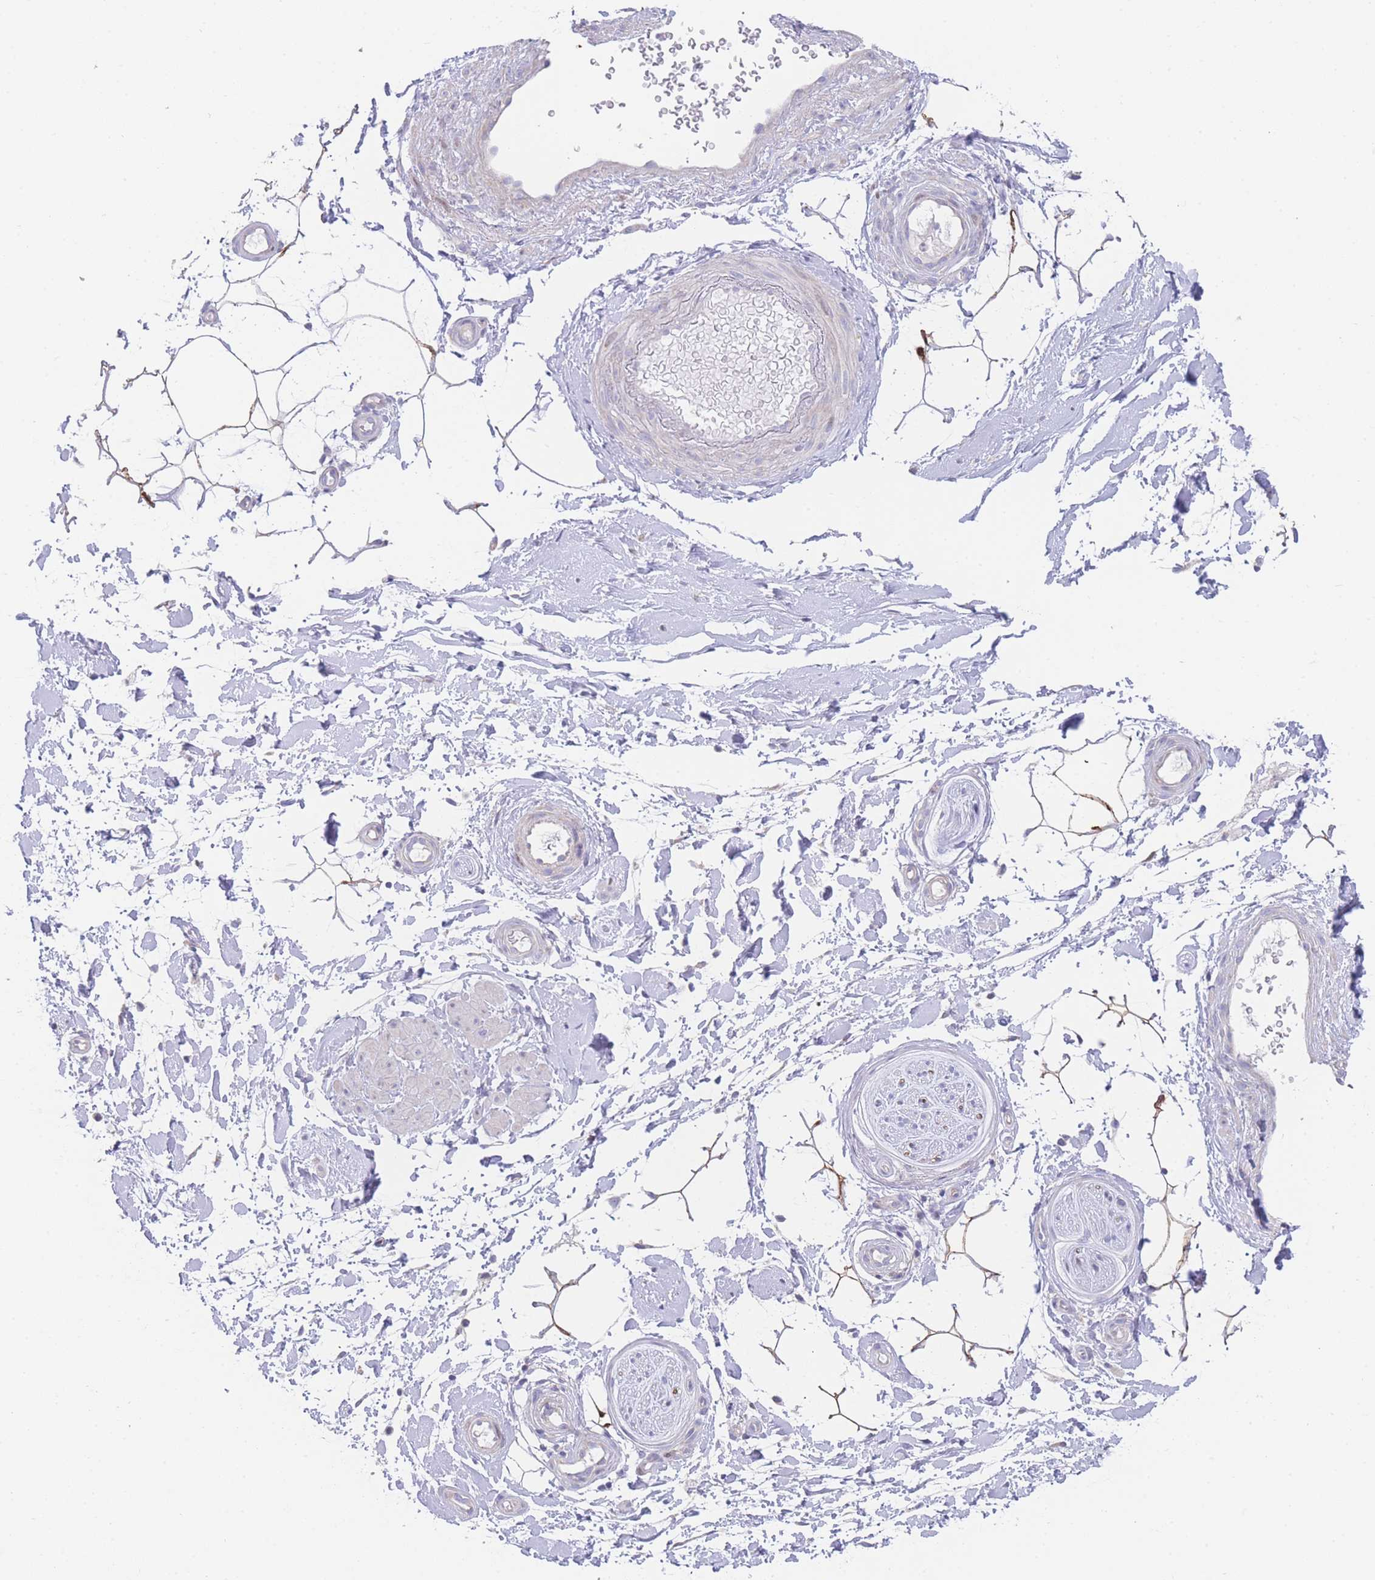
{"staining": {"intensity": "moderate", "quantity": "25%-75%", "location": "cytoplasmic/membranous"}, "tissue": "adipose tissue", "cell_type": "Adipocytes", "image_type": "normal", "snomed": [{"axis": "morphology", "description": "Normal tissue, NOS"}, {"axis": "topography", "description": "Soft tissue"}, {"axis": "topography", "description": "Adipose tissue"}, {"axis": "topography", "description": "Vascular tissue"}, {"axis": "topography", "description": "Peripheral nerve tissue"}], "caption": "Immunohistochemical staining of benign human adipose tissue shows medium levels of moderate cytoplasmic/membranous staining in about 25%-75% of adipocytes. (DAB IHC with brightfield microscopy, high magnification).", "gene": "GPAM", "patient": {"sex": "male", "age": 74}}